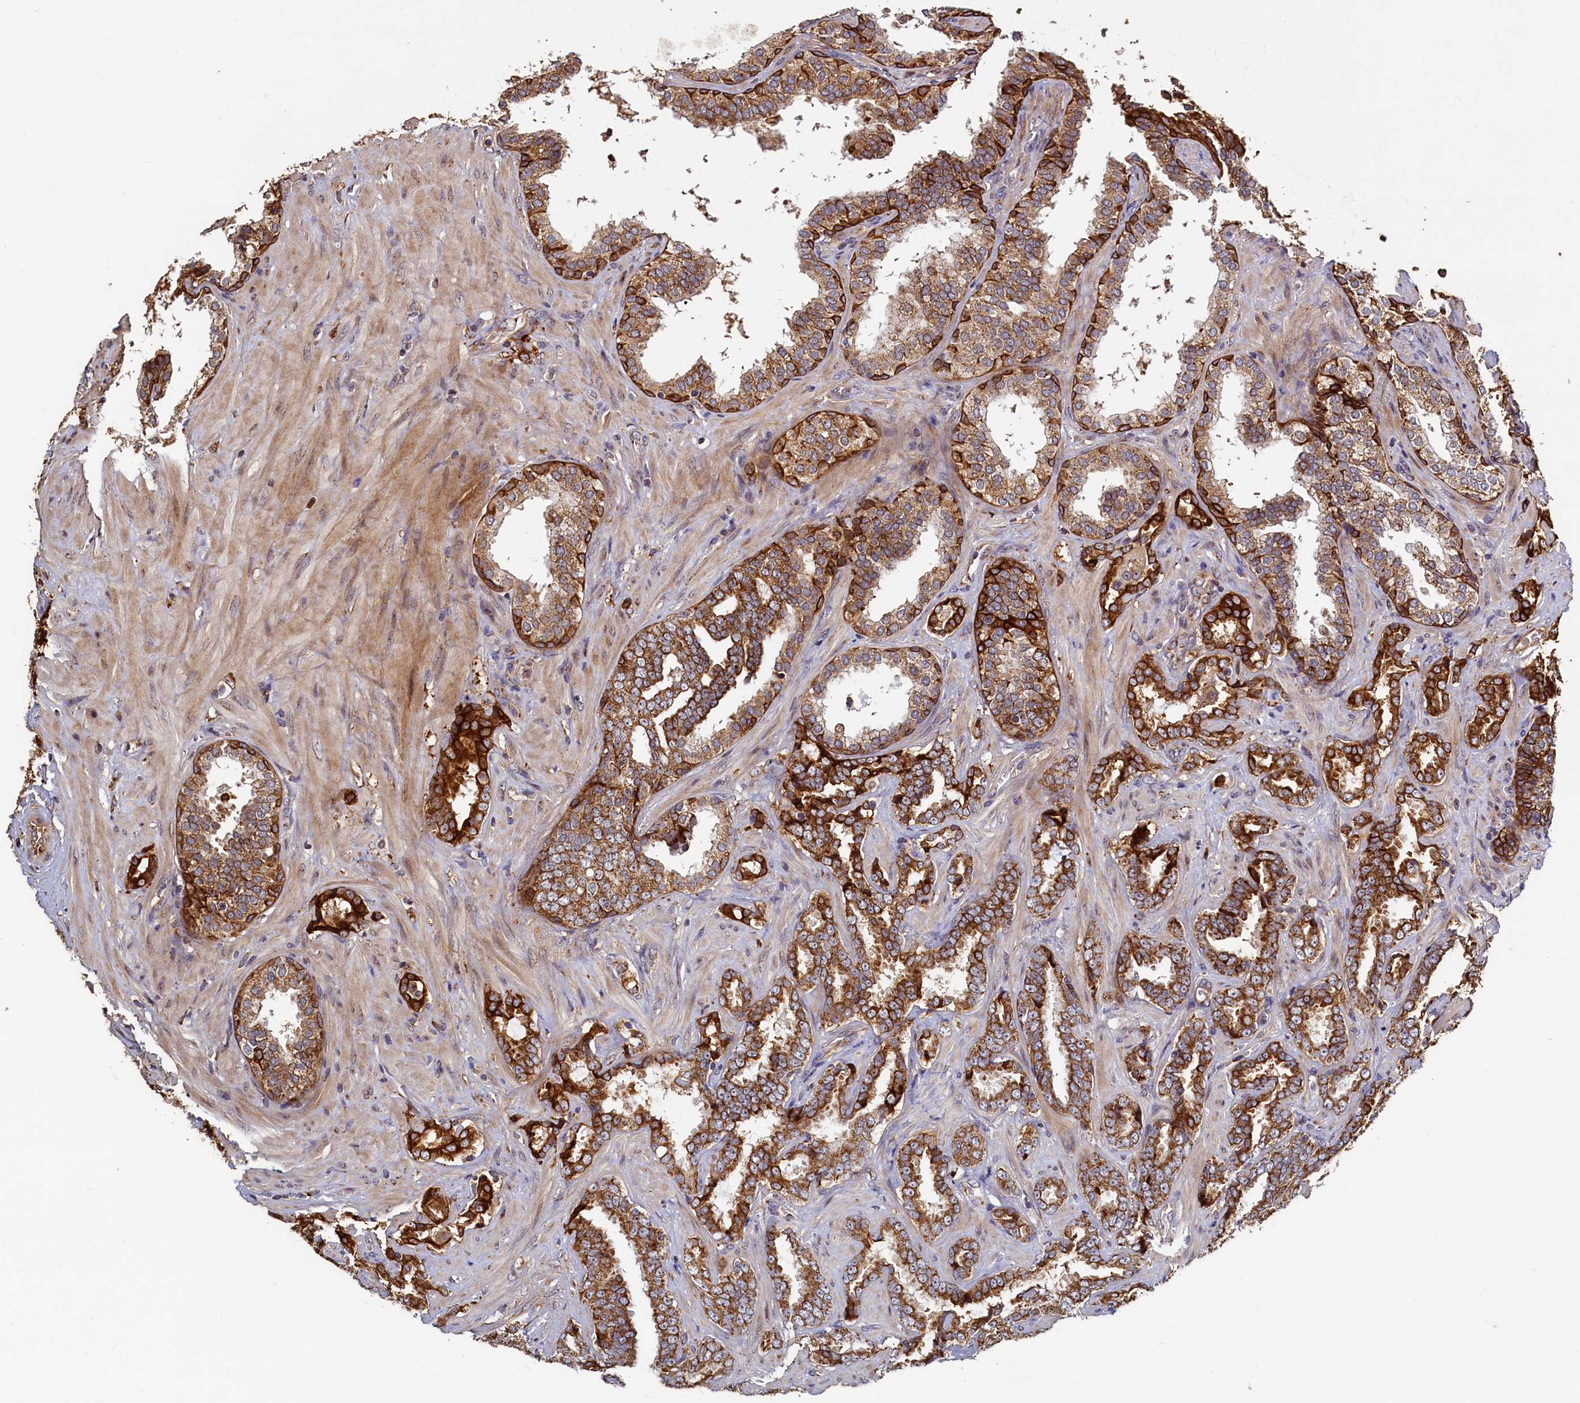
{"staining": {"intensity": "strong", "quantity": ">75%", "location": "cytoplasmic/membranous"}, "tissue": "prostate cancer", "cell_type": "Tumor cells", "image_type": "cancer", "snomed": [{"axis": "morphology", "description": "Adenocarcinoma, High grade"}, {"axis": "topography", "description": "Prostate and seminal vesicle, NOS"}], "caption": "Prostate cancer (adenocarcinoma (high-grade)) stained with immunohistochemistry (IHC) displays strong cytoplasmic/membranous positivity in approximately >75% of tumor cells.", "gene": "NCKAP5L", "patient": {"sex": "male", "age": 67}}